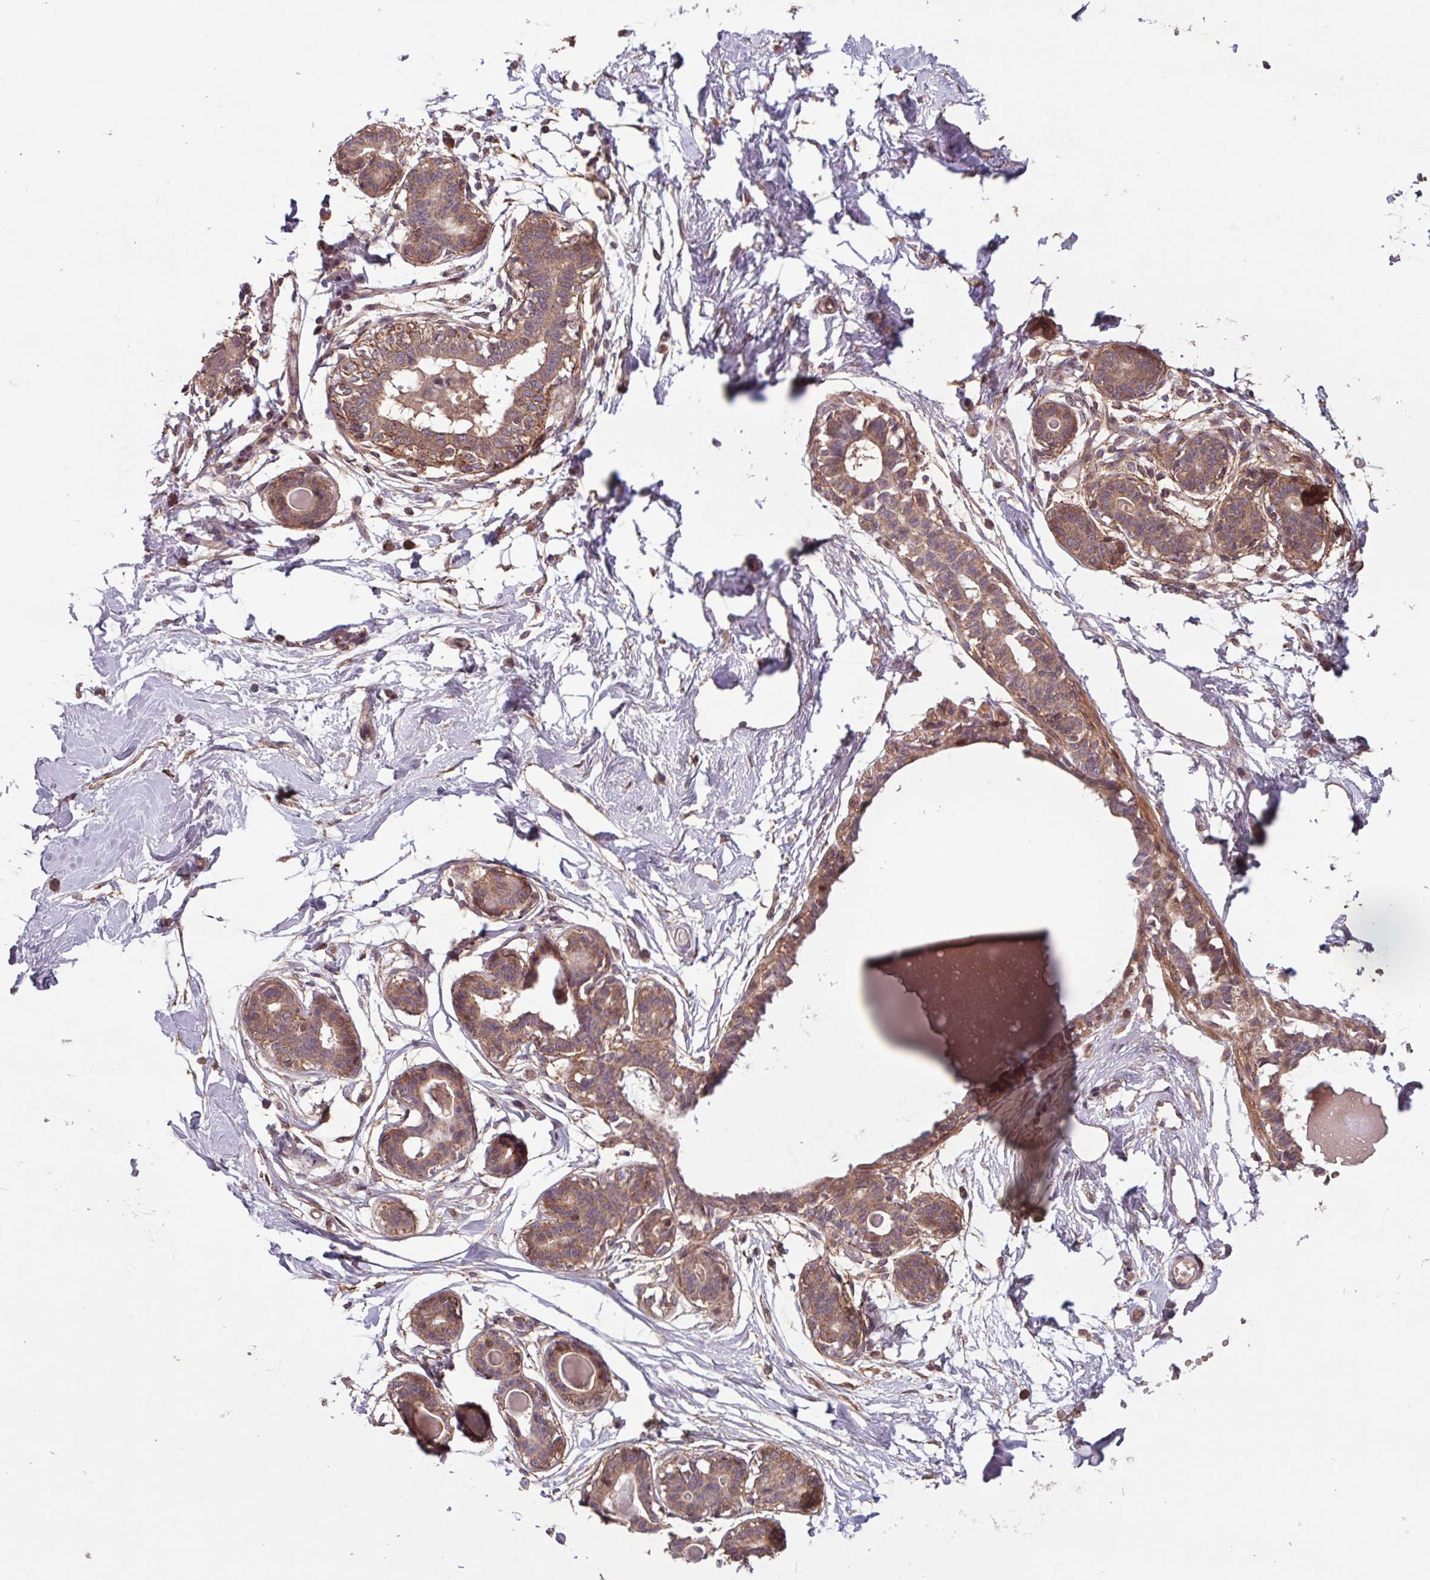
{"staining": {"intensity": "moderate", "quantity": "25%-75%", "location": "cytoplasmic/membranous,nuclear"}, "tissue": "breast", "cell_type": "Adipocytes", "image_type": "normal", "snomed": [{"axis": "morphology", "description": "Normal tissue, NOS"}, {"axis": "topography", "description": "Breast"}], "caption": "Immunohistochemical staining of normal human breast demonstrates 25%-75% levels of moderate cytoplasmic/membranous,nuclear protein expression in about 25%-75% of adipocytes.", "gene": "TMEM88", "patient": {"sex": "female", "age": 45}}